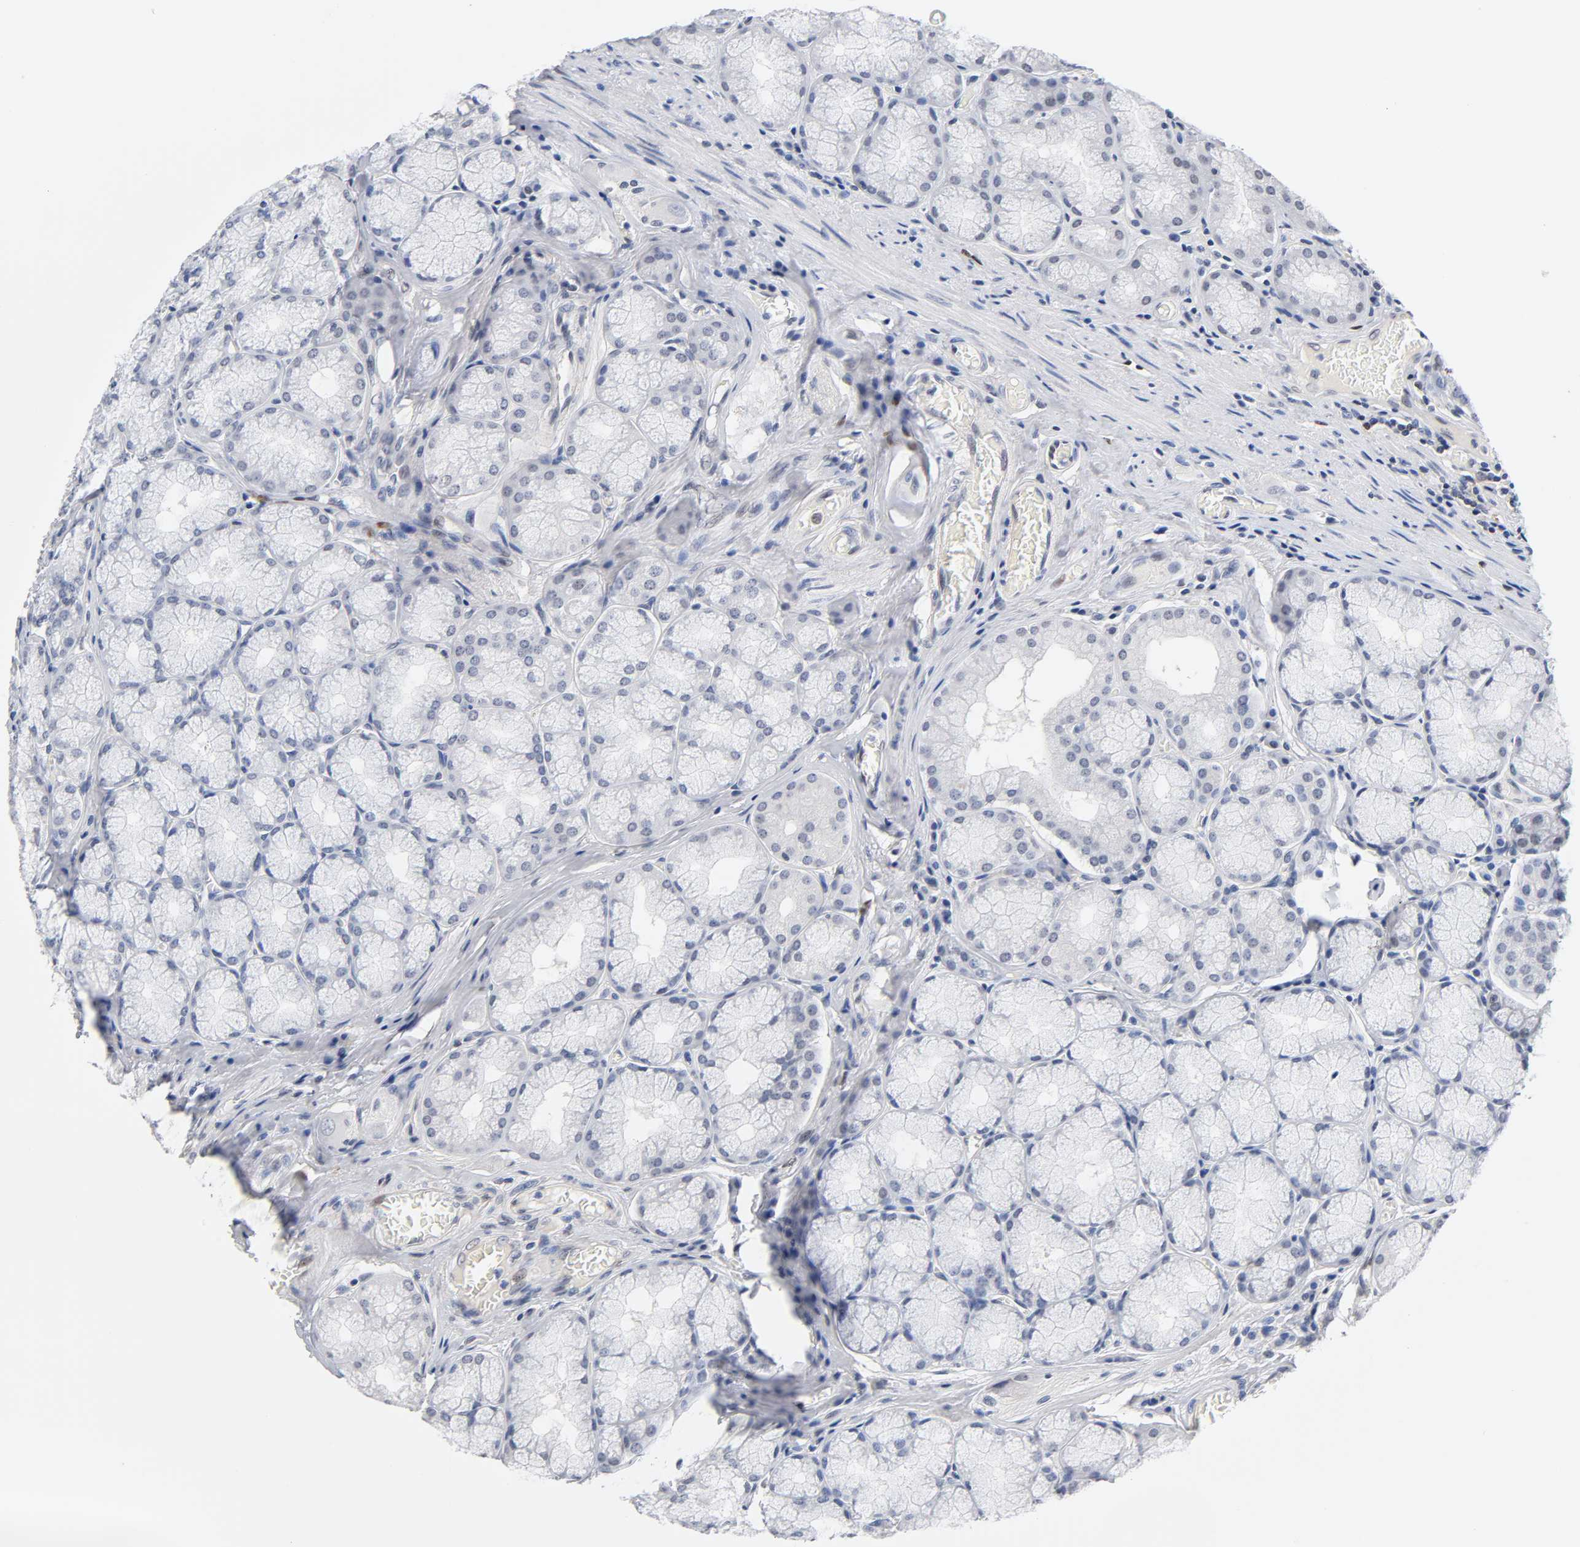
{"staining": {"intensity": "negative", "quantity": "none", "location": "none"}, "tissue": "stomach", "cell_type": "Glandular cells", "image_type": "normal", "snomed": [{"axis": "morphology", "description": "Normal tissue, NOS"}, {"axis": "topography", "description": "Stomach, lower"}], "caption": "Micrograph shows no significant protein positivity in glandular cells of normal stomach.", "gene": "NFATC1", "patient": {"sex": "male", "age": 56}}